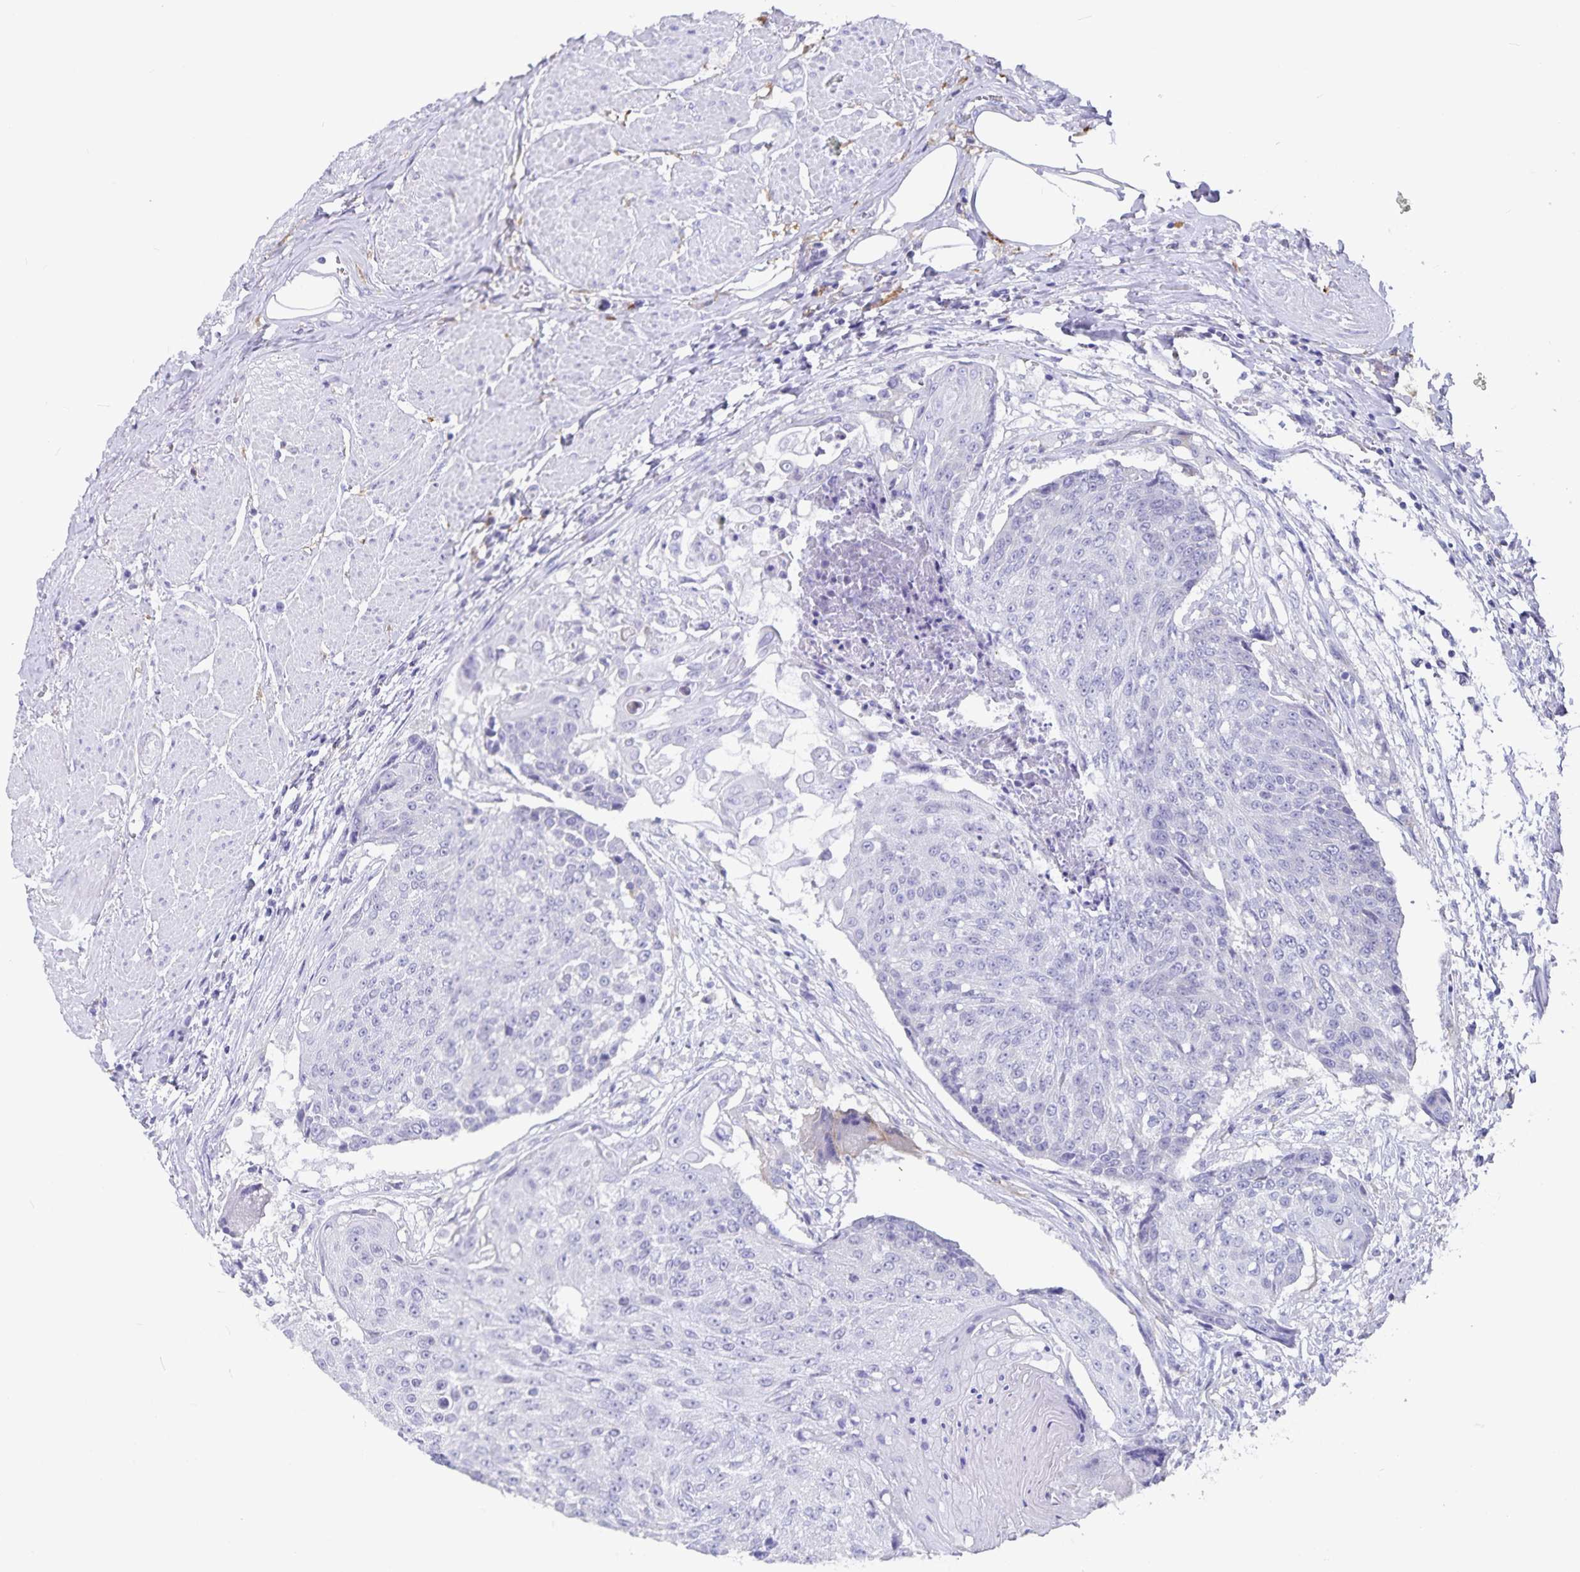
{"staining": {"intensity": "negative", "quantity": "none", "location": "none"}, "tissue": "urothelial cancer", "cell_type": "Tumor cells", "image_type": "cancer", "snomed": [{"axis": "morphology", "description": "Urothelial carcinoma, High grade"}, {"axis": "topography", "description": "Urinary bladder"}], "caption": "There is no significant staining in tumor cells of urothelial cancer.", "gene": "PLAC1", "patient": {"sex": "female", "age": 63}}